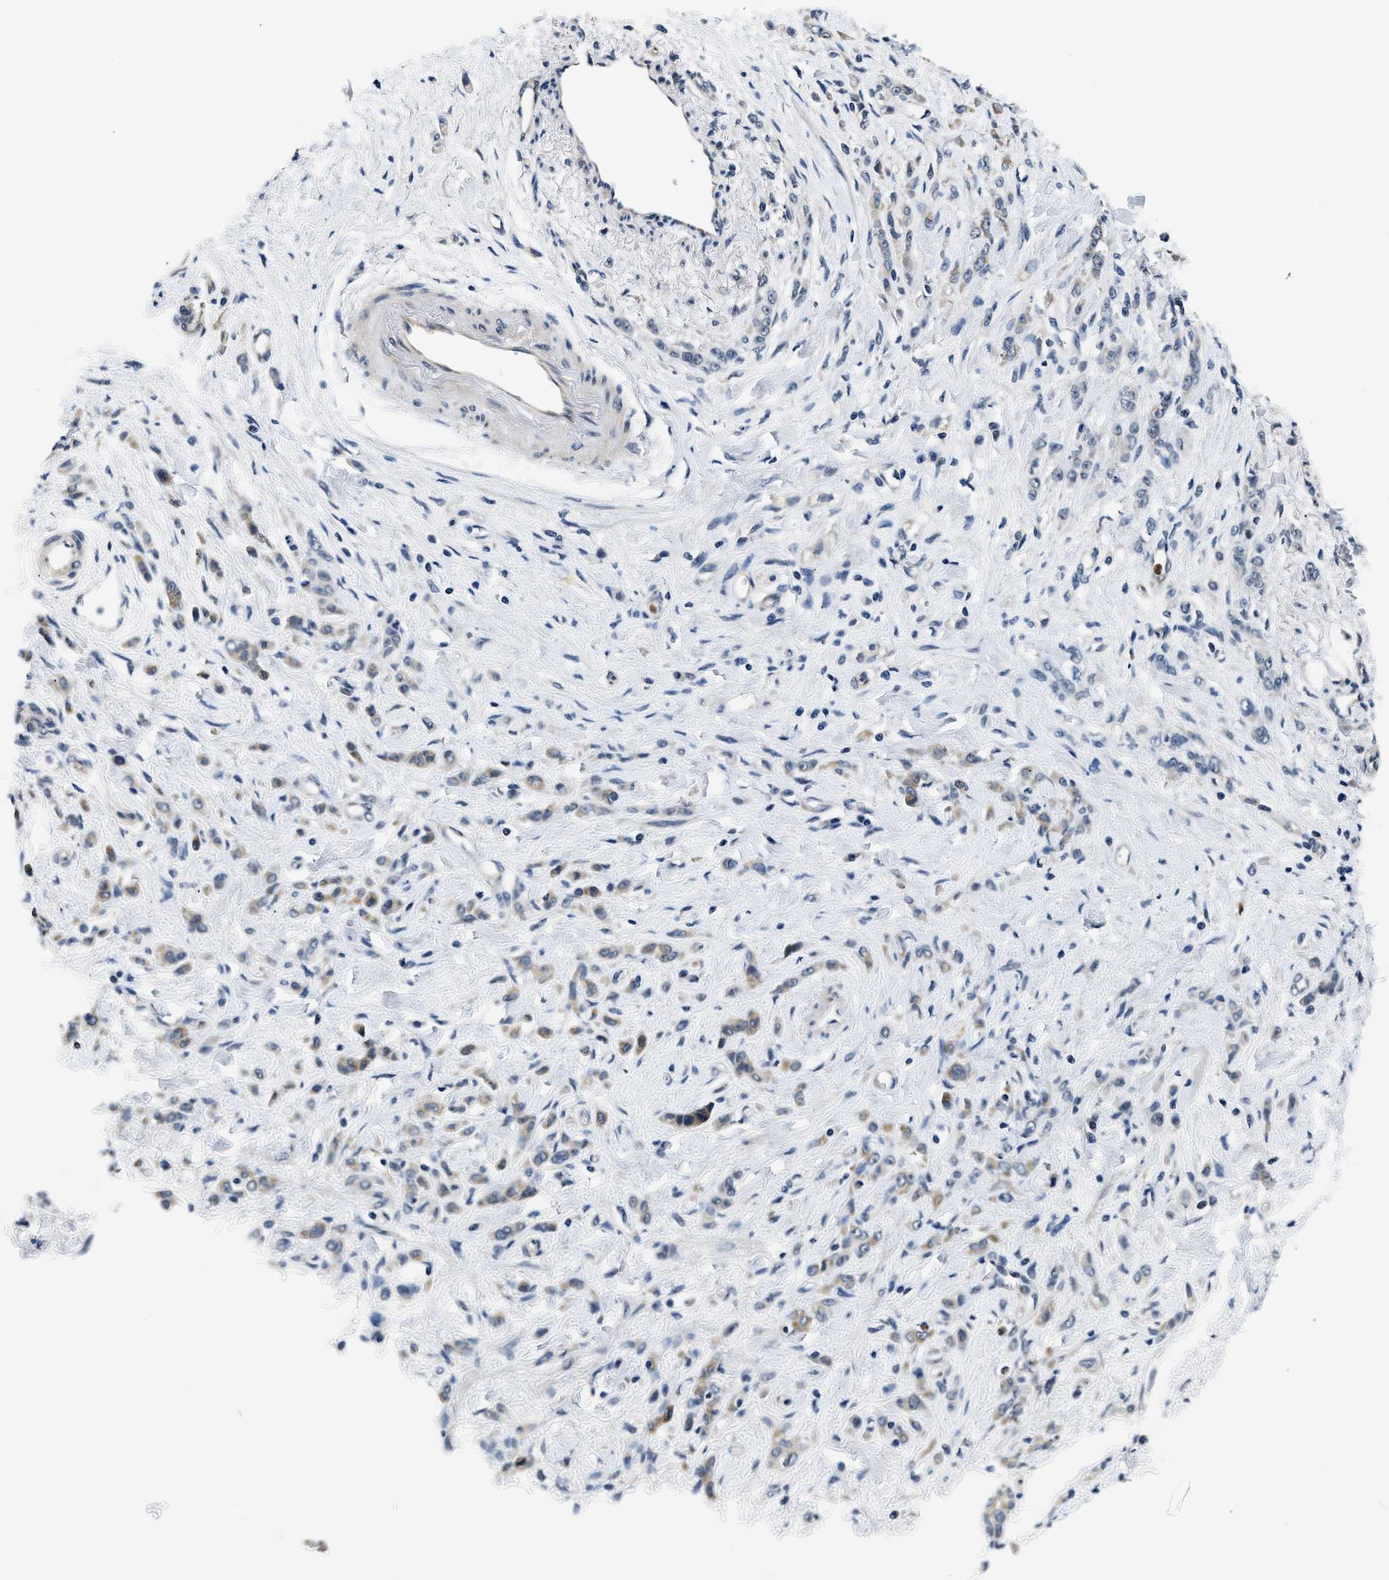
{"staining": {"intensity": "weak", "quantity": "25%-75%", "location": "cytoplasmic/membranous"}, "tissue": "stomach cancer", "cell_type": "Tumor cells", "image_type": "cancer", "snomed": [{"axis": "morphology", "description": "Normal tissue, NOS"}, {"axis": "morphology", "description": "Adenocarcinoma, NOS"}, {"axis": "topography", "description": "Stomach"}], "caption": "DAB immunohistochemical staining of human adenocarcinoma (stomach) exhibits weak cytoplasmic/membranous protein expression in about 25%-75% of tumor cells.", "gene": "SMAD4", "patient": {"sex": "male", "age": 82}}